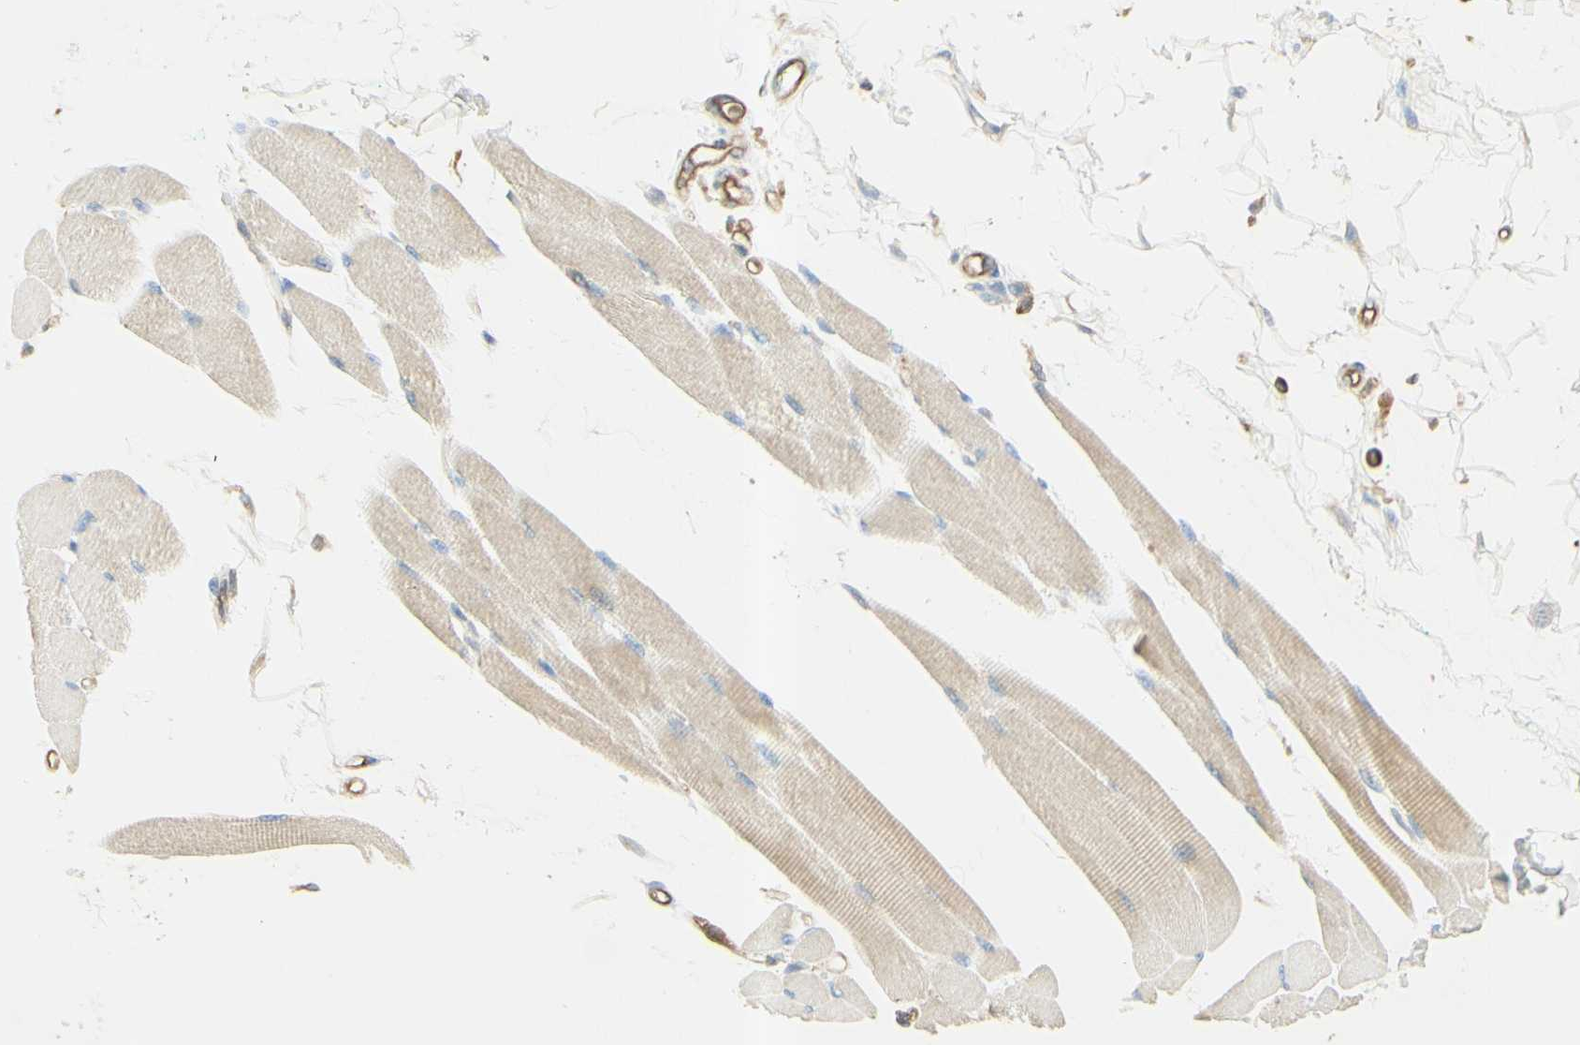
{"staining": {"intensity": "weak", "quantity": ">75%", "location": "cytoplasmic/membranous"}, "tissue": "skeletal muscle", "cell_type": "Myocytes", "image_type": "normal", "snomed": [{"axis": "morphology", "description": "Normal tissue, NOS"}, {"axis": "topography", "description": "Skeletal muscle"}, {"axis": "topography", "description": "Oral tissue"}, {"axis": "topography", "description": "Peripheral nerve tissue"}], "caption": "Approximately >75% of myocytes in benign human skeletal muscle demonstrate weak cytoplasmic/membranous protein expression as visualized by brown immunohistochemical staining.", "gene": "IKBKG", "patient": {"sex": "female", "age": 84}}